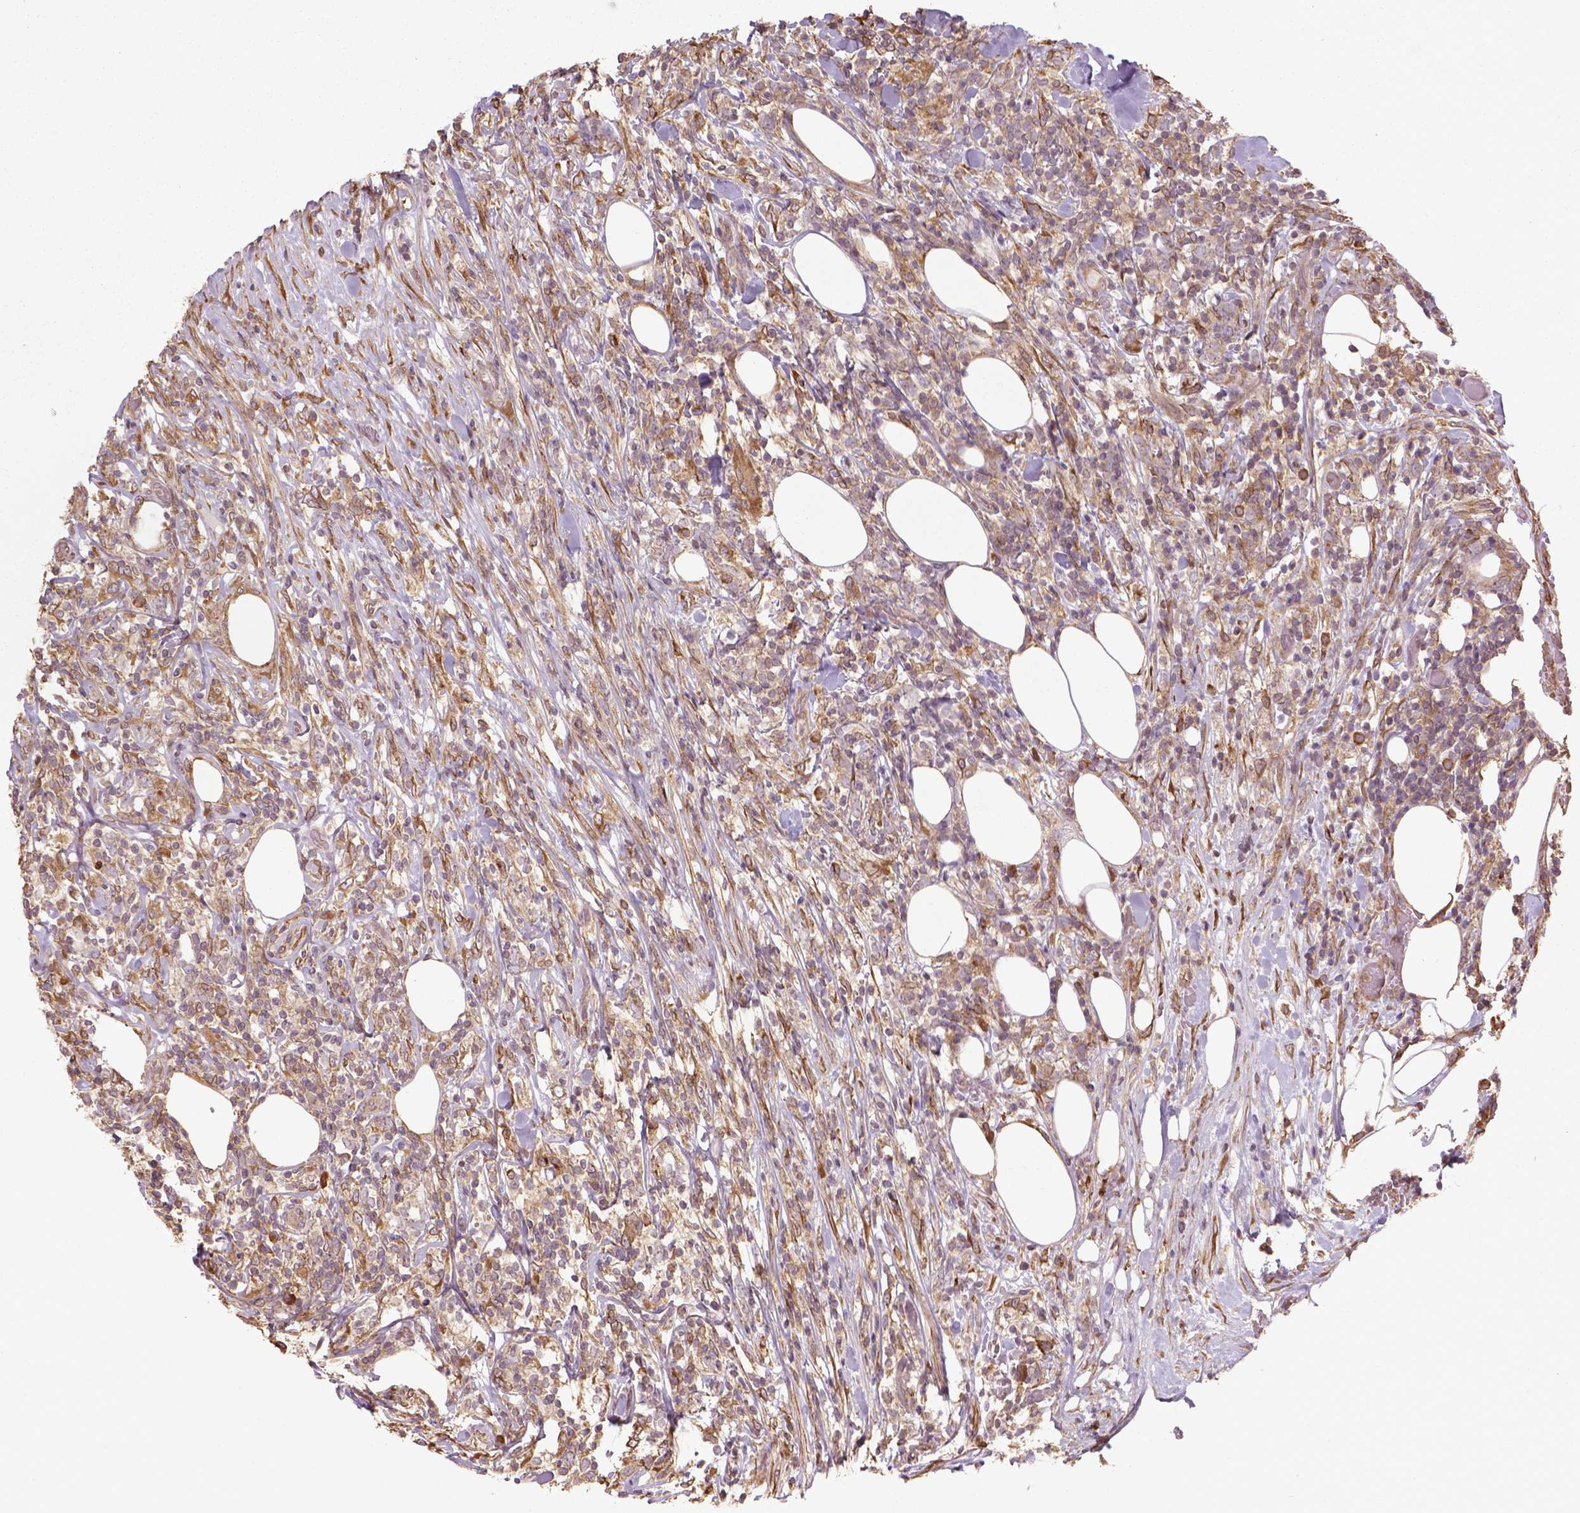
{"staining": {"intensity": "negative", "quantity": "none", "location": "none"}, "tissue": "lymphoma", "cell_type": "Tumor cells", "image_type": "cancer", "snomed": [{"axis": "morphology", "description": "Malignant lymphoma, non-Hodgkin's type, High grade"}, {"axis": "topography", "description": "Lymph node"}], "caption": "A photomicrograph of human lymphoma is negative for staining in tumor cells.", "gene": "GAS1", "patient": {"sex": "female", "age": 84}}